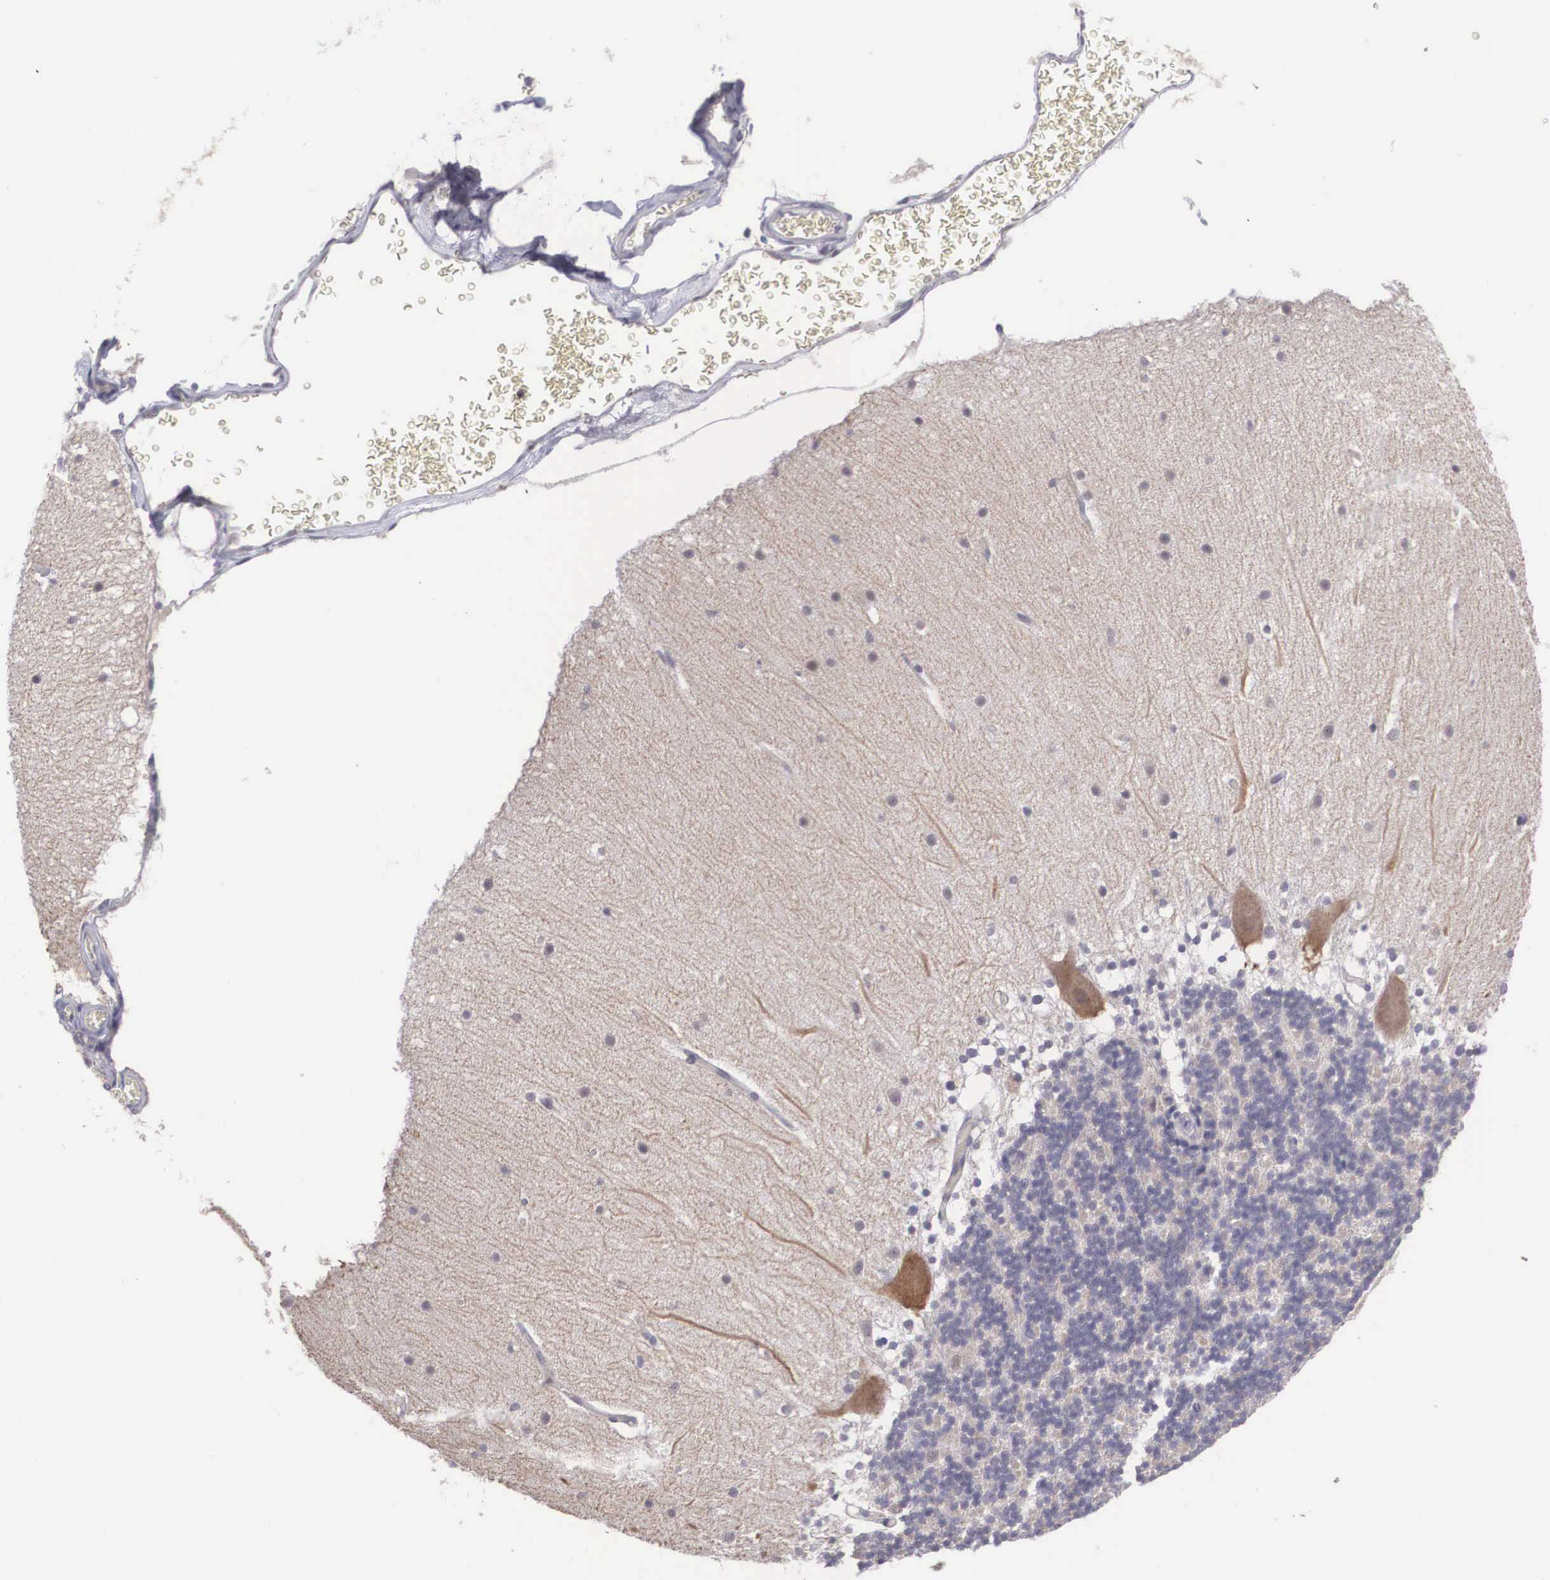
{"staining": {"intensity": "weak", "quantity": "25%-75%", "location": "cytoplasmic/membranous"}, "tissue": "cerebellum", "cell_type": "Cells in granular layer", "image_type": "normal", "snomed": [{"axis": "morphology", "description": "Normal tissue, NOS"}, {"axis": "topography", "description": "Cerebellum"}], "caption": "A brown stain labels weak cytoplasmic/membranous staining of a protein in cells in granular layer of normal human cerebellum.", "gene": "NINL", "patient": {"sex": "female", "age": 19}}